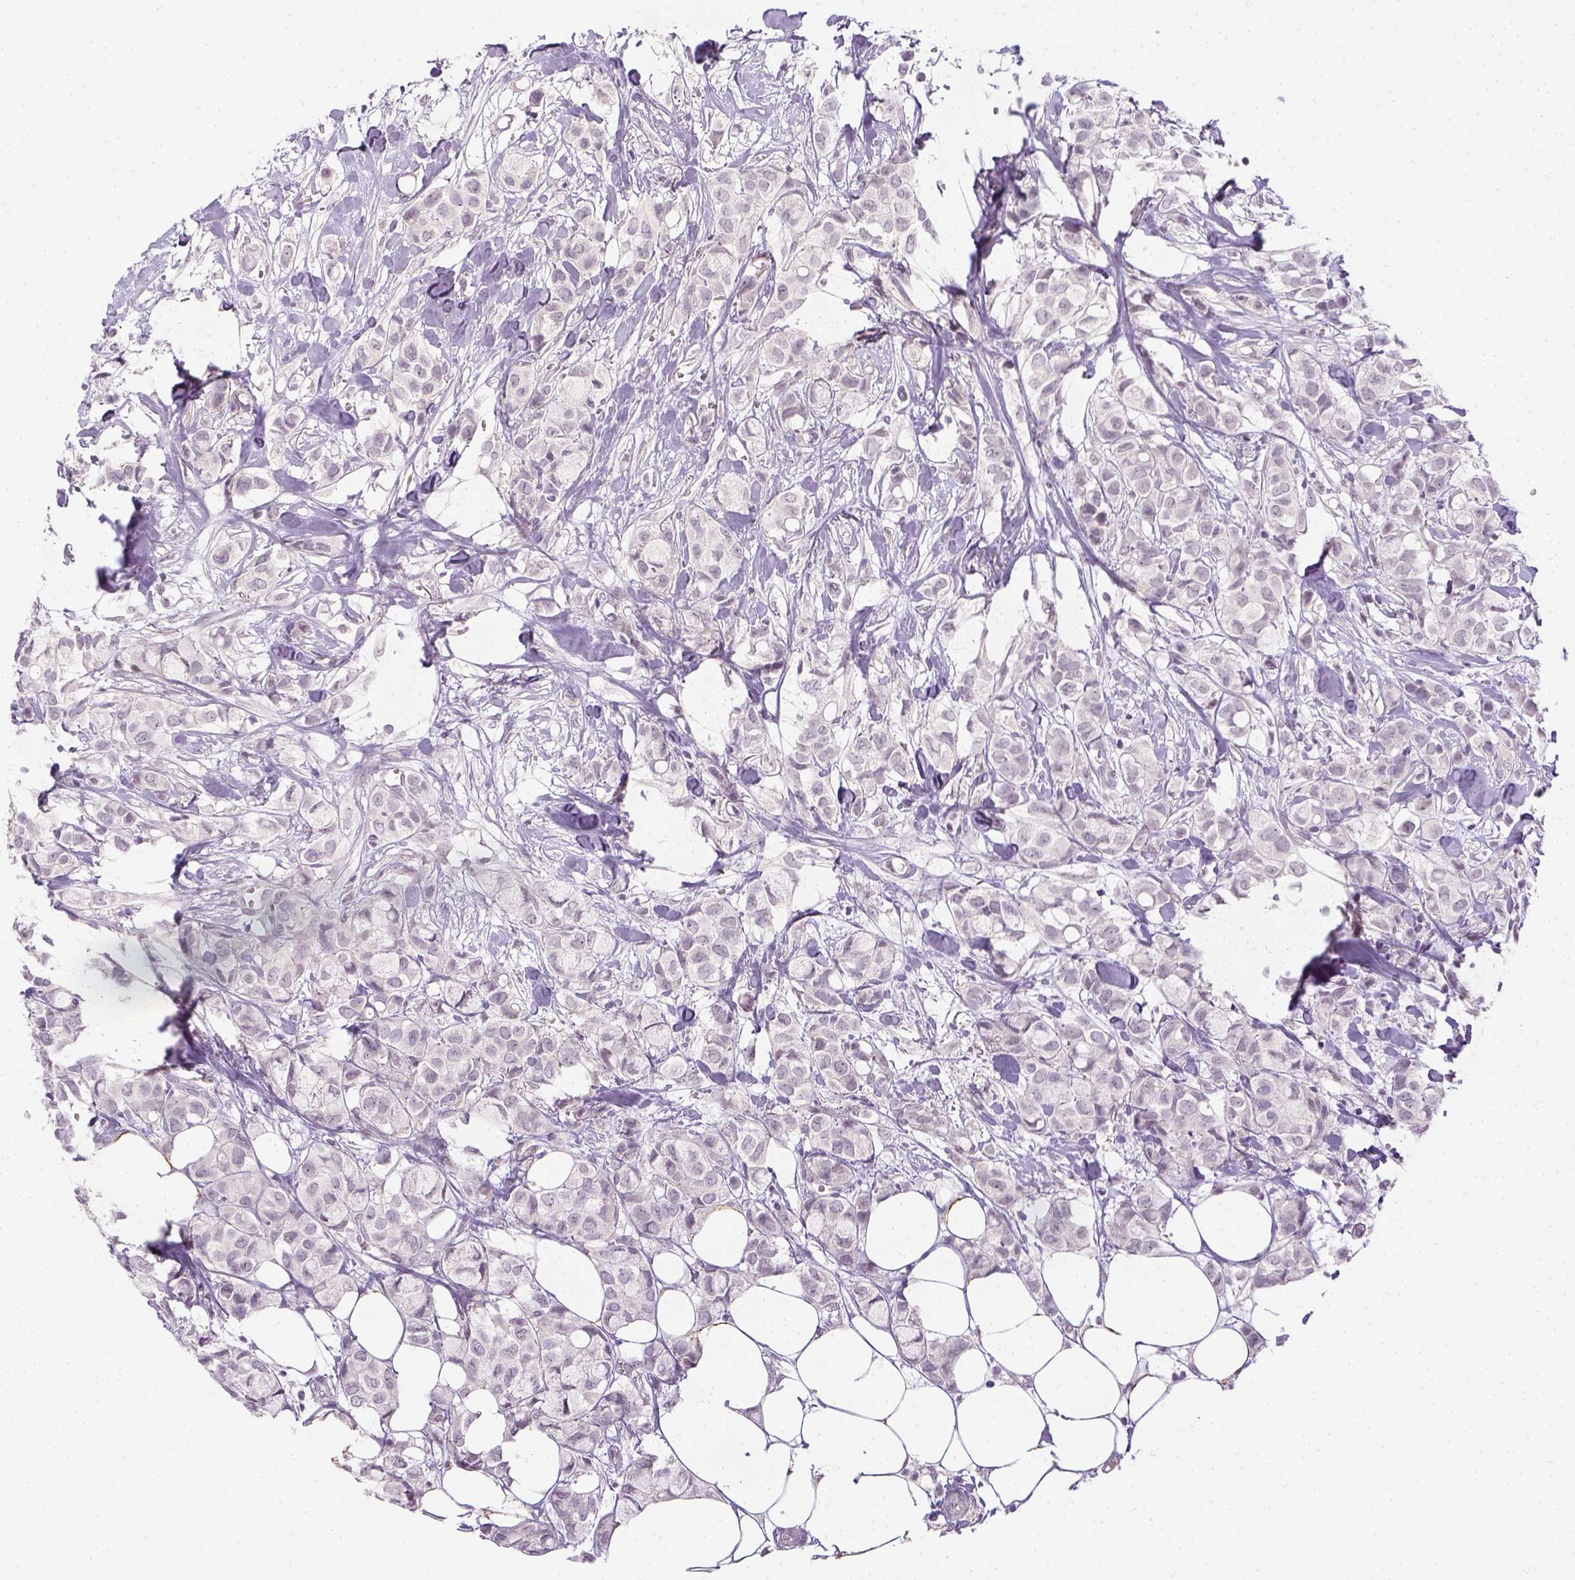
{"staining": {"intensity": "negative", "quantity": "none", "location": "none"}, "tissue": "breast cancer", "cell_type": "Tumor cells", "image_type": "cancer", "snomed": [{"axis": "morphology", "description": "Duct carcinoma"}, {"axis": "topography", "description": "Breast"}], "caption": "High power microscopy image of an immunohistochemistry histopathology image of breast cancer (invasive ductal carcinoma), revealing no significant expression in tumor cells.", "gene": "MAGEB3", "patient": {"sex": "female", "age": 85}}